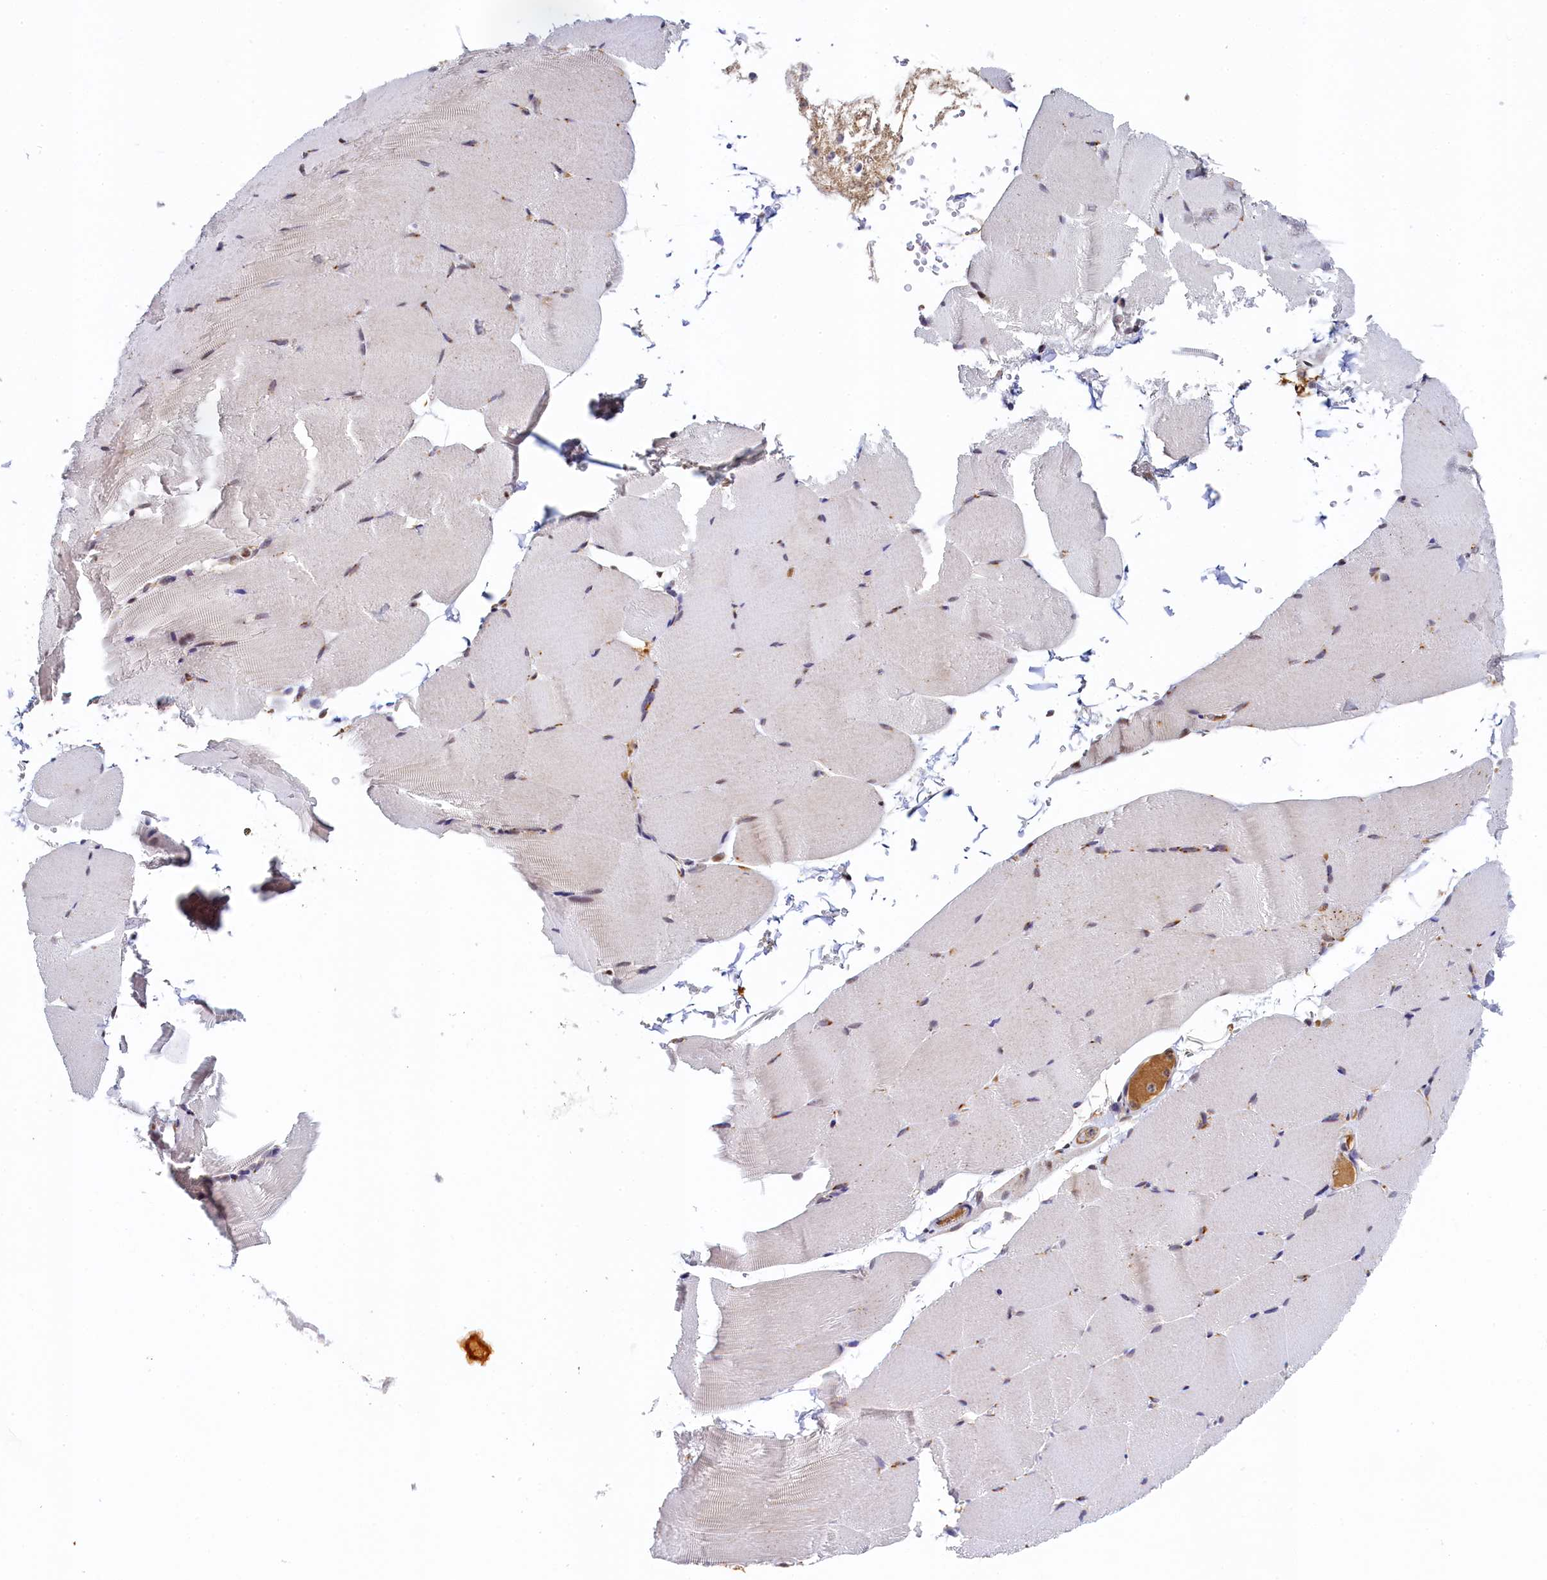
{"staining": {"intensity": "strong", "quantity": "<25%", "location": "nuclear"}, "tissue": "skeletal muscle", "cell_type": "Myocytes", "image_type": "normal", "snomed": [{"axis": "morphology", "description": "Normal tissue, NOS"}, {"axis": "topography", "description": "Skeletal muscle"}, {"axis": "topography", "description": "Parathyroid gland"}], "caption": "Protein staining of unremarkable skeletal muscle displays strong nuclear staining in about <25% of myocytes.", "gene": "INTS14", "patient": {"sex": "female", "age": 37}}